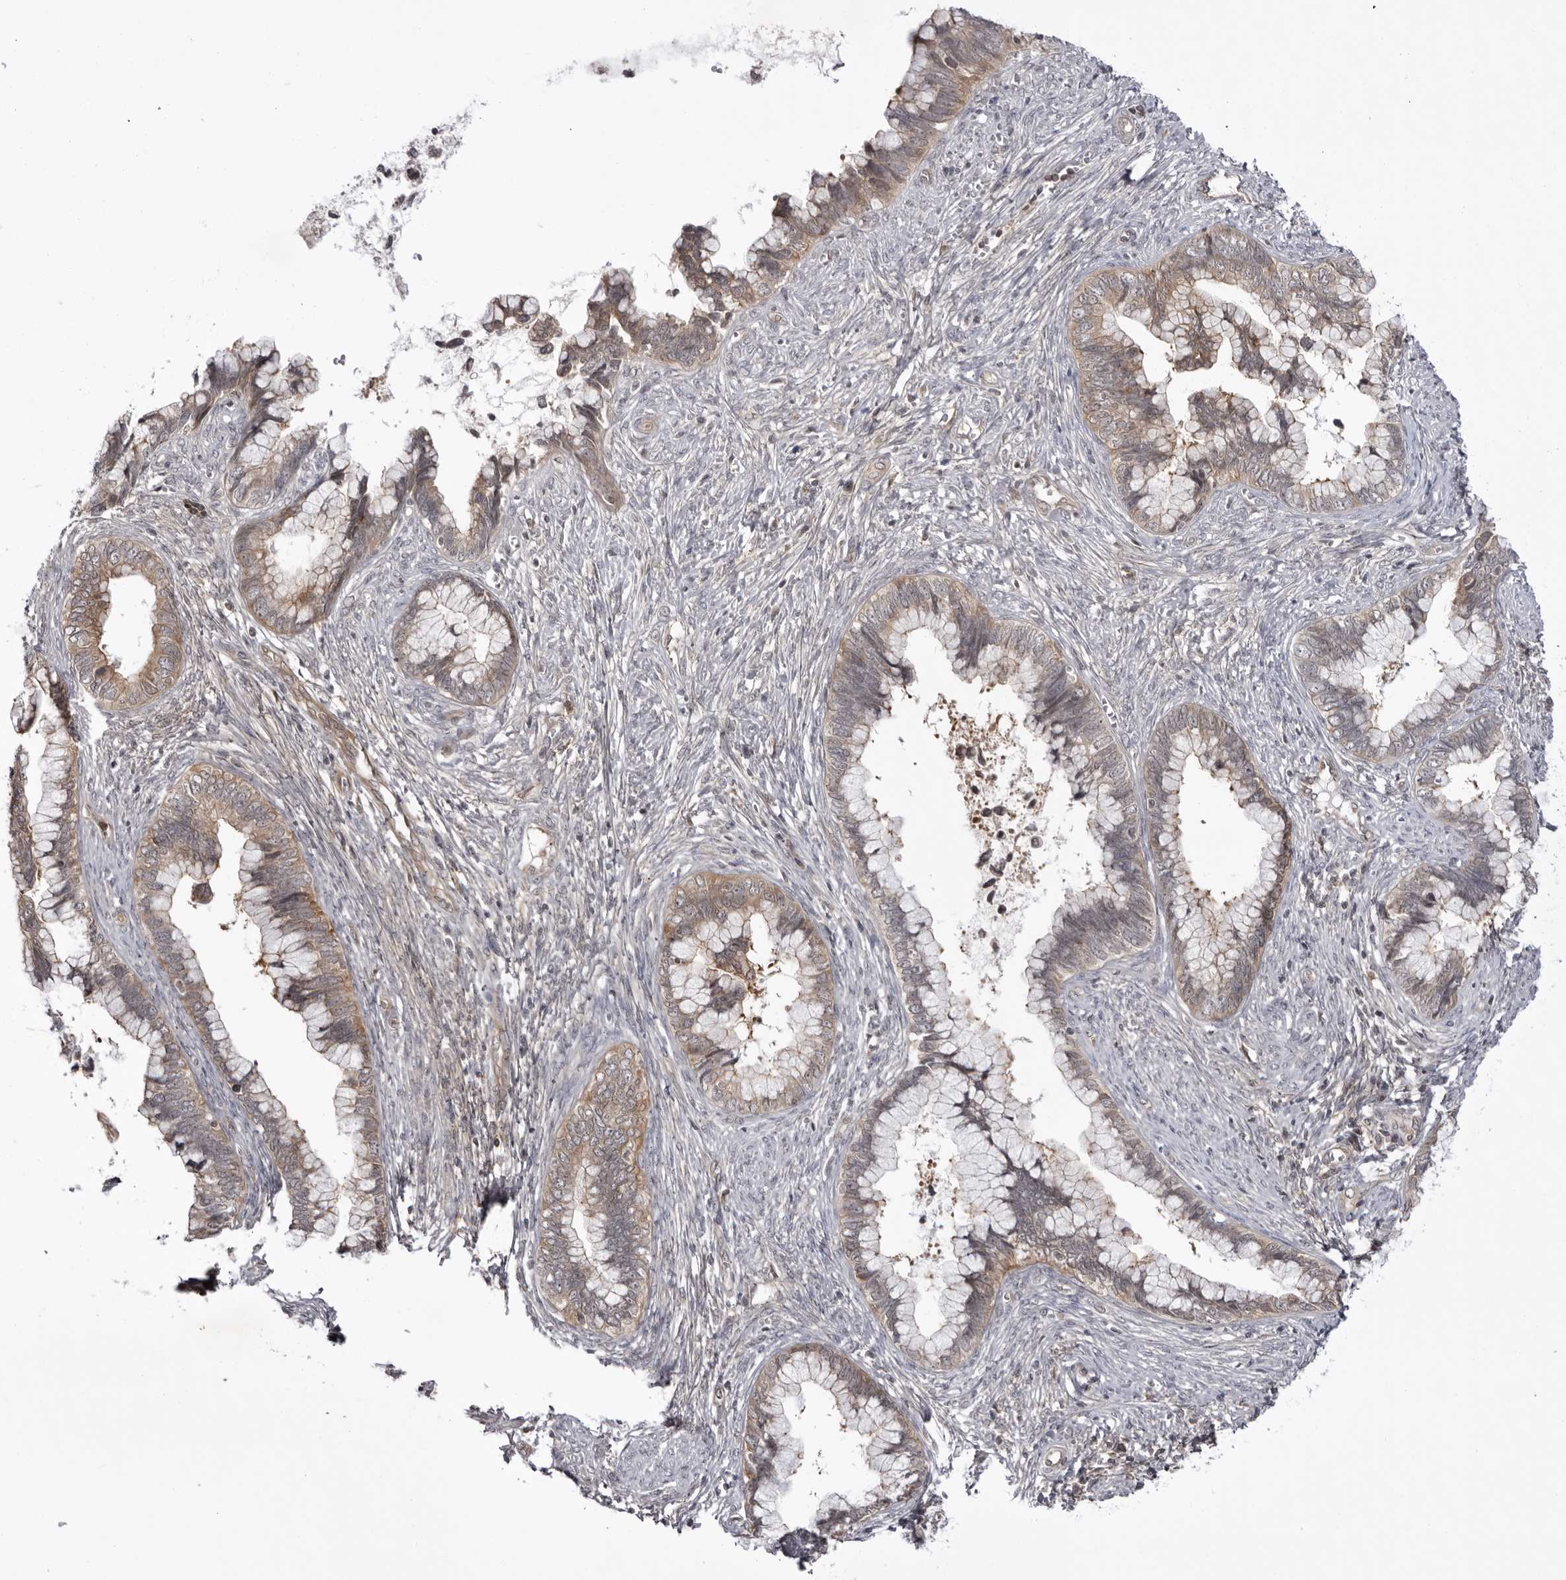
{"staining": {"intensity": "weak", "quantity": "25%-75%", "location": "cytoplasmic/membranous"}, "tissue": "cervical cancer", "cell_type": "Tumor cells", "image_type": "cancer", "snomed": [{"axis": "morphology", "description": "Adenocarcinoma, NOS"}, {"axis": "topography", "description": "Cervix"}], "caption": "The image demonstrates staining of cervical cancer (adenocarcinoma), revealing weak cytoplasmic/membranous protein positivity (brown color) within tumor cells. The staining was performed using DAB (3,3'-diaminobenzidine) to visualize the protein expression in brown, while the nuclei were stained in blue with hematoxylin (Magnification: 20x).", "gene": "USP43", "patient": {"sex": "female", "age": 44}}